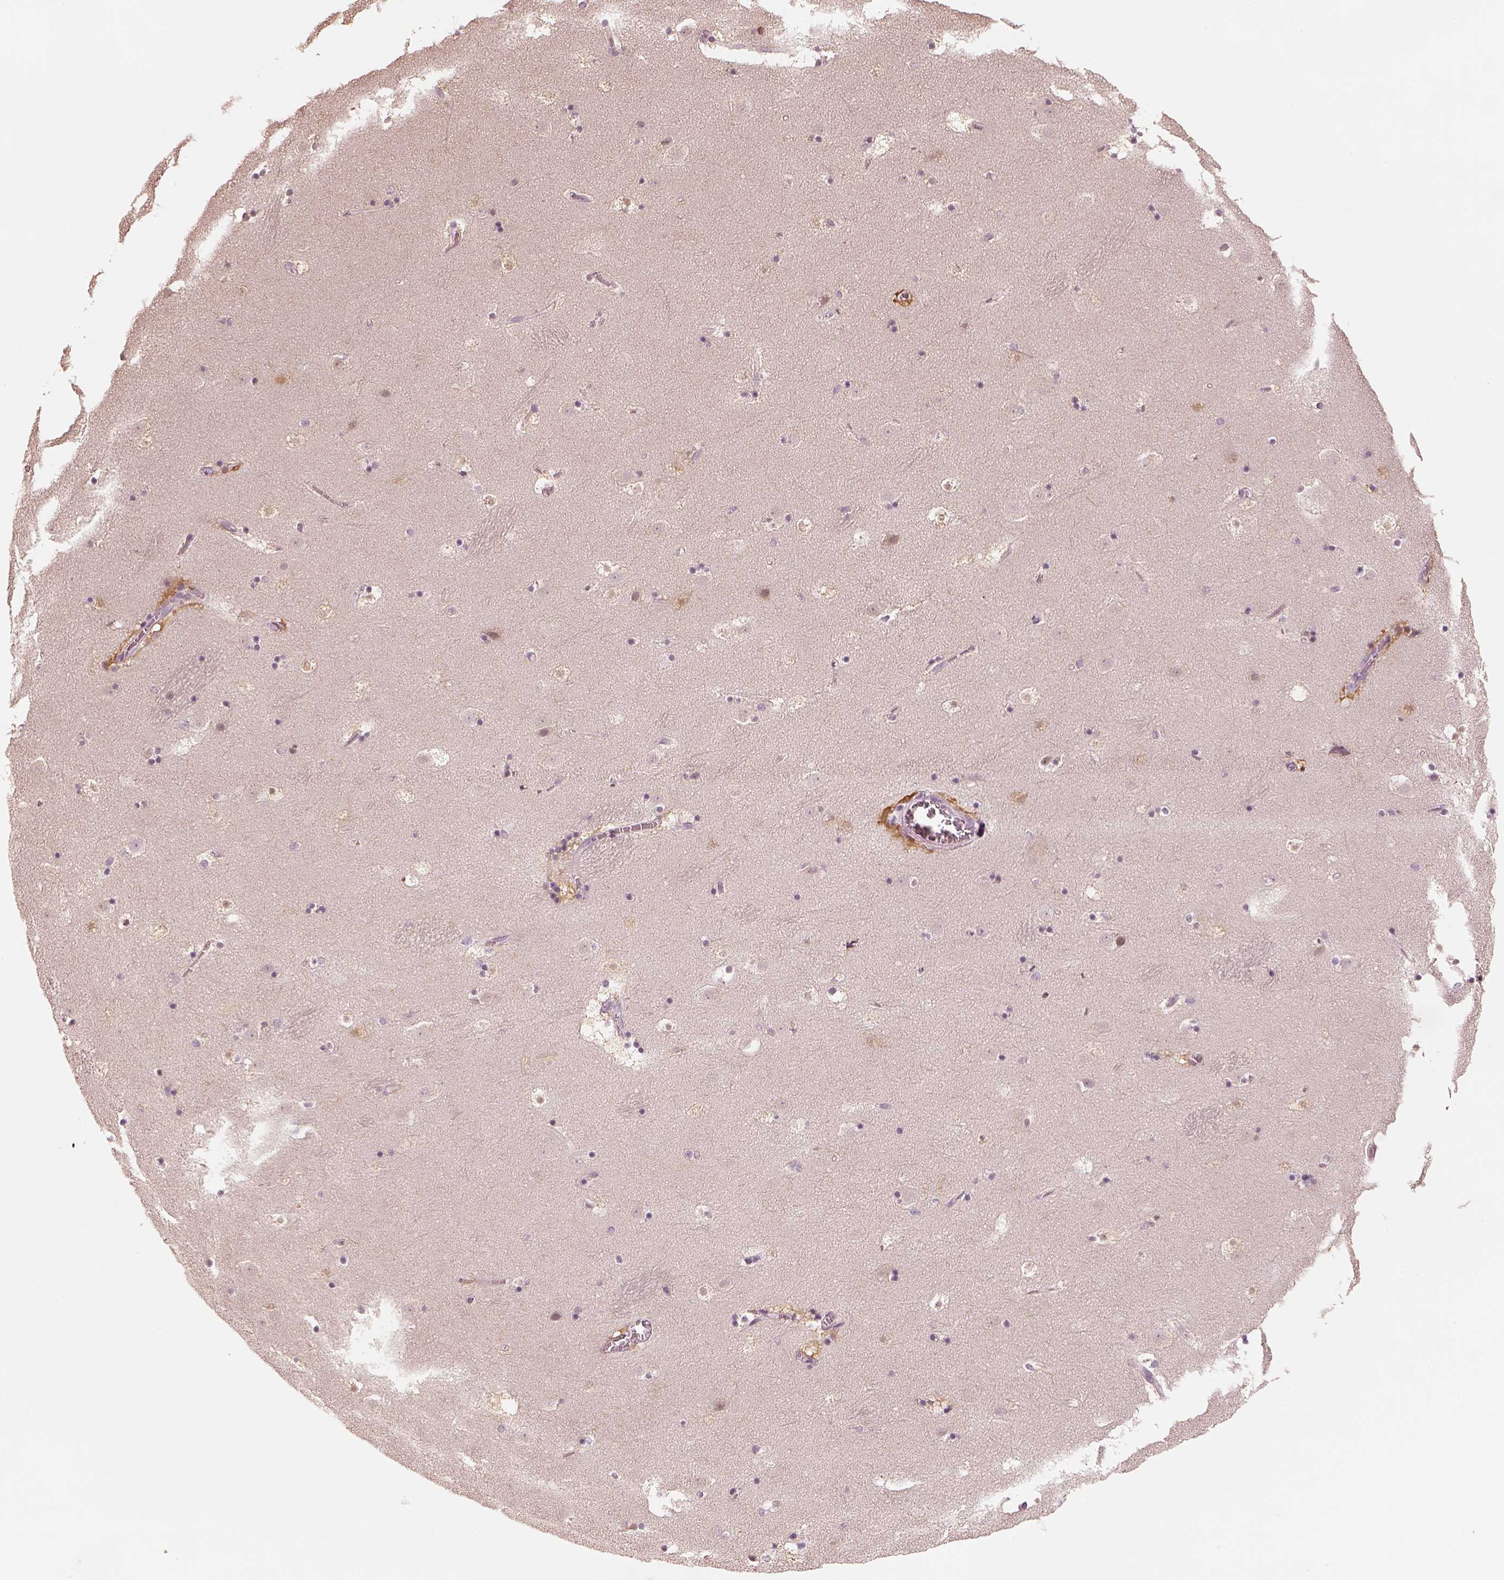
{"staining": {"intensity": "negative", "quantity": "none", "location": "none"}, "tissue": "caudate", "cell_type": "Glial cells", "image_type": "normal", "snomed": [{"axis": "morphology", "description": "Normal tissue, NOS"}, {"axis": "topography", "description": "Lateral ventricle wall"}], "caption": "Caudate was stained to show a protein in brown. There is no significant positivity in glial cells. (DAB immunohistochemistry visualized using brightfield microscopy, high magnification).", "gene": "EGR4", "patient": {"sex": "male", "age": 37}}